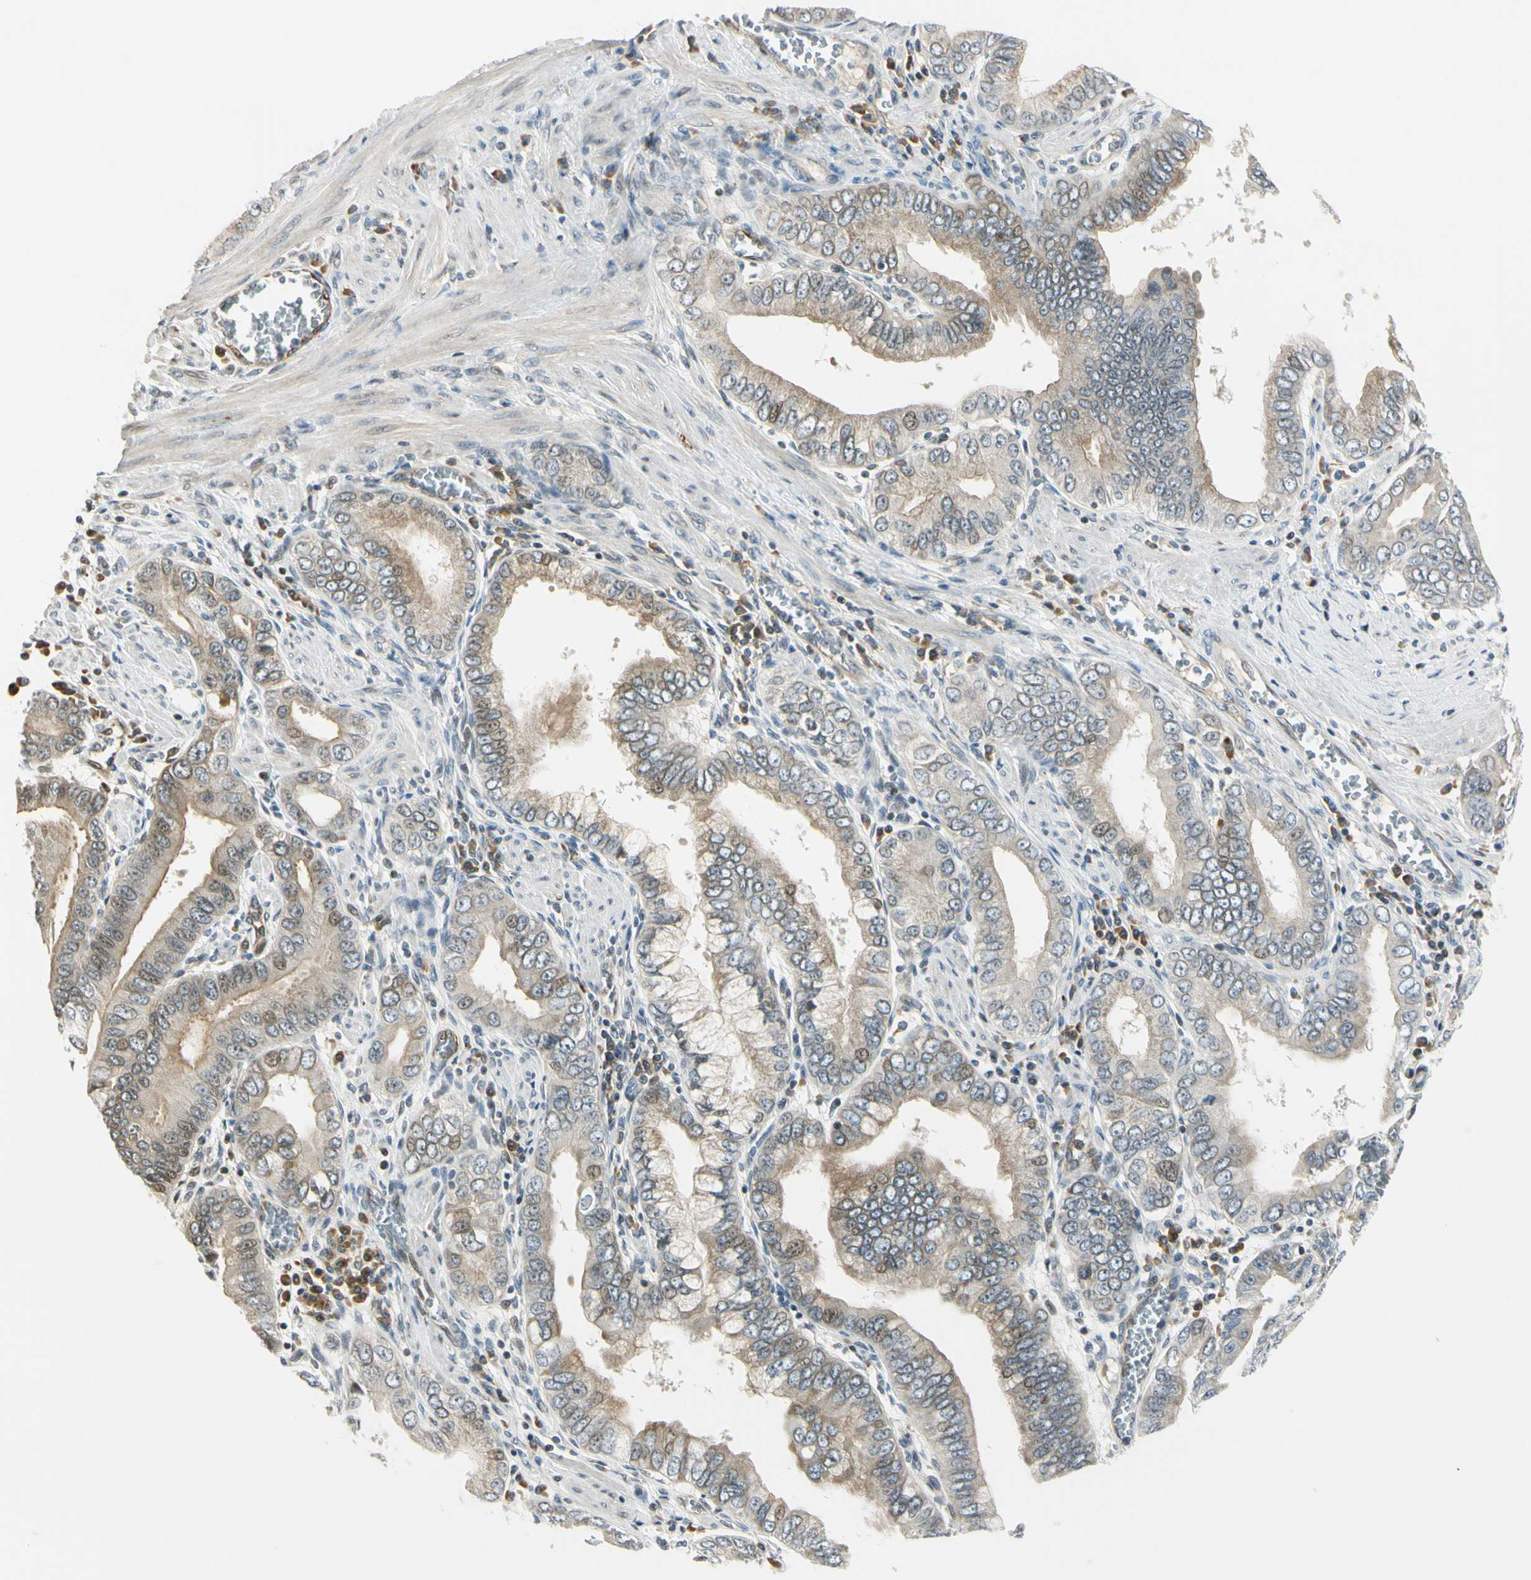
{"staining": {"intensity": "weak", "quantity": "25%-75%", "location": "cytoplasmic/membranous,nuclear"}, "tissue": "pancreatic cancer", "cell_type": "Tumor cells", "image_type": "cancer", "snomed": [{"axis": "morphology", "description": "Normal tissue, NOS"}, {"axis": "topography", "description": "Lymph node"}], "caption": "Brown immunohistochemical staining in human pancreatic cancer displays weak cytoplasmic/membranous and nuclear staining in about 25%-75% of tumor cells.", "gene": "NPDC1", "patient": {"sex": "male", "age": 50}}